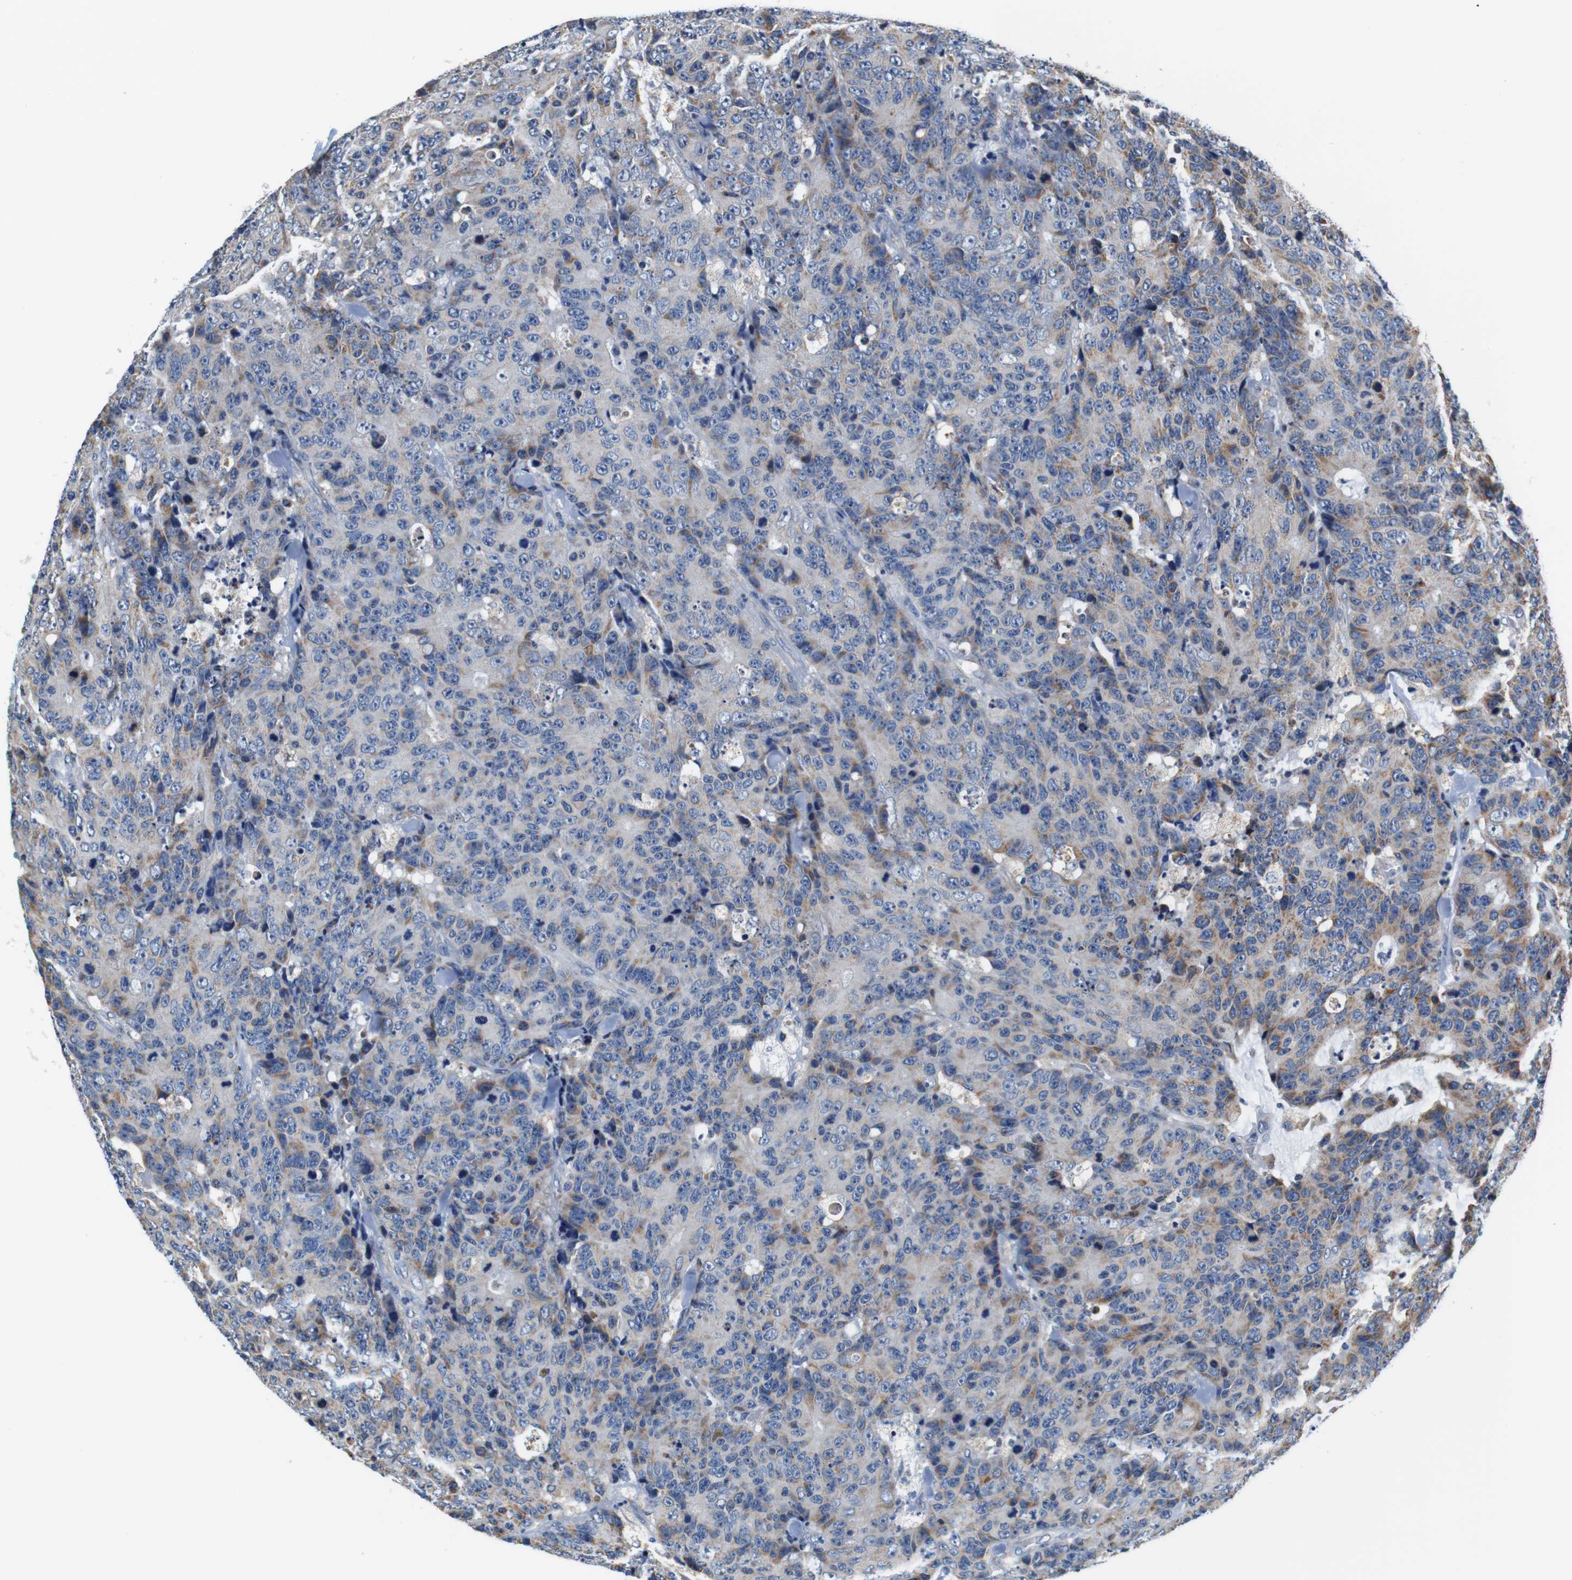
{"staining": {"intensity": "moderate", "quantity": ">75%", "location": "cytoplasmic/membranous"}, "tissue": "colorectal cancer", "cell_type": "Tumor cells", "image_type": "cancer", "snomed": [{"axis": "morphology", "description": "Adenocarcinoma, NOS"}, {"axis": "topography", "description": "Colon"}], "caption": "Colorectal adenocarcinoma was stained to show a protein in brown. There is medium levels of moderate cytoplasmic/membranous expression in approximately >75% of tumor cells. Nuclei are stained in blue.", "gene": "LRP4", "patient": {"sex": "female", "age": 86}}